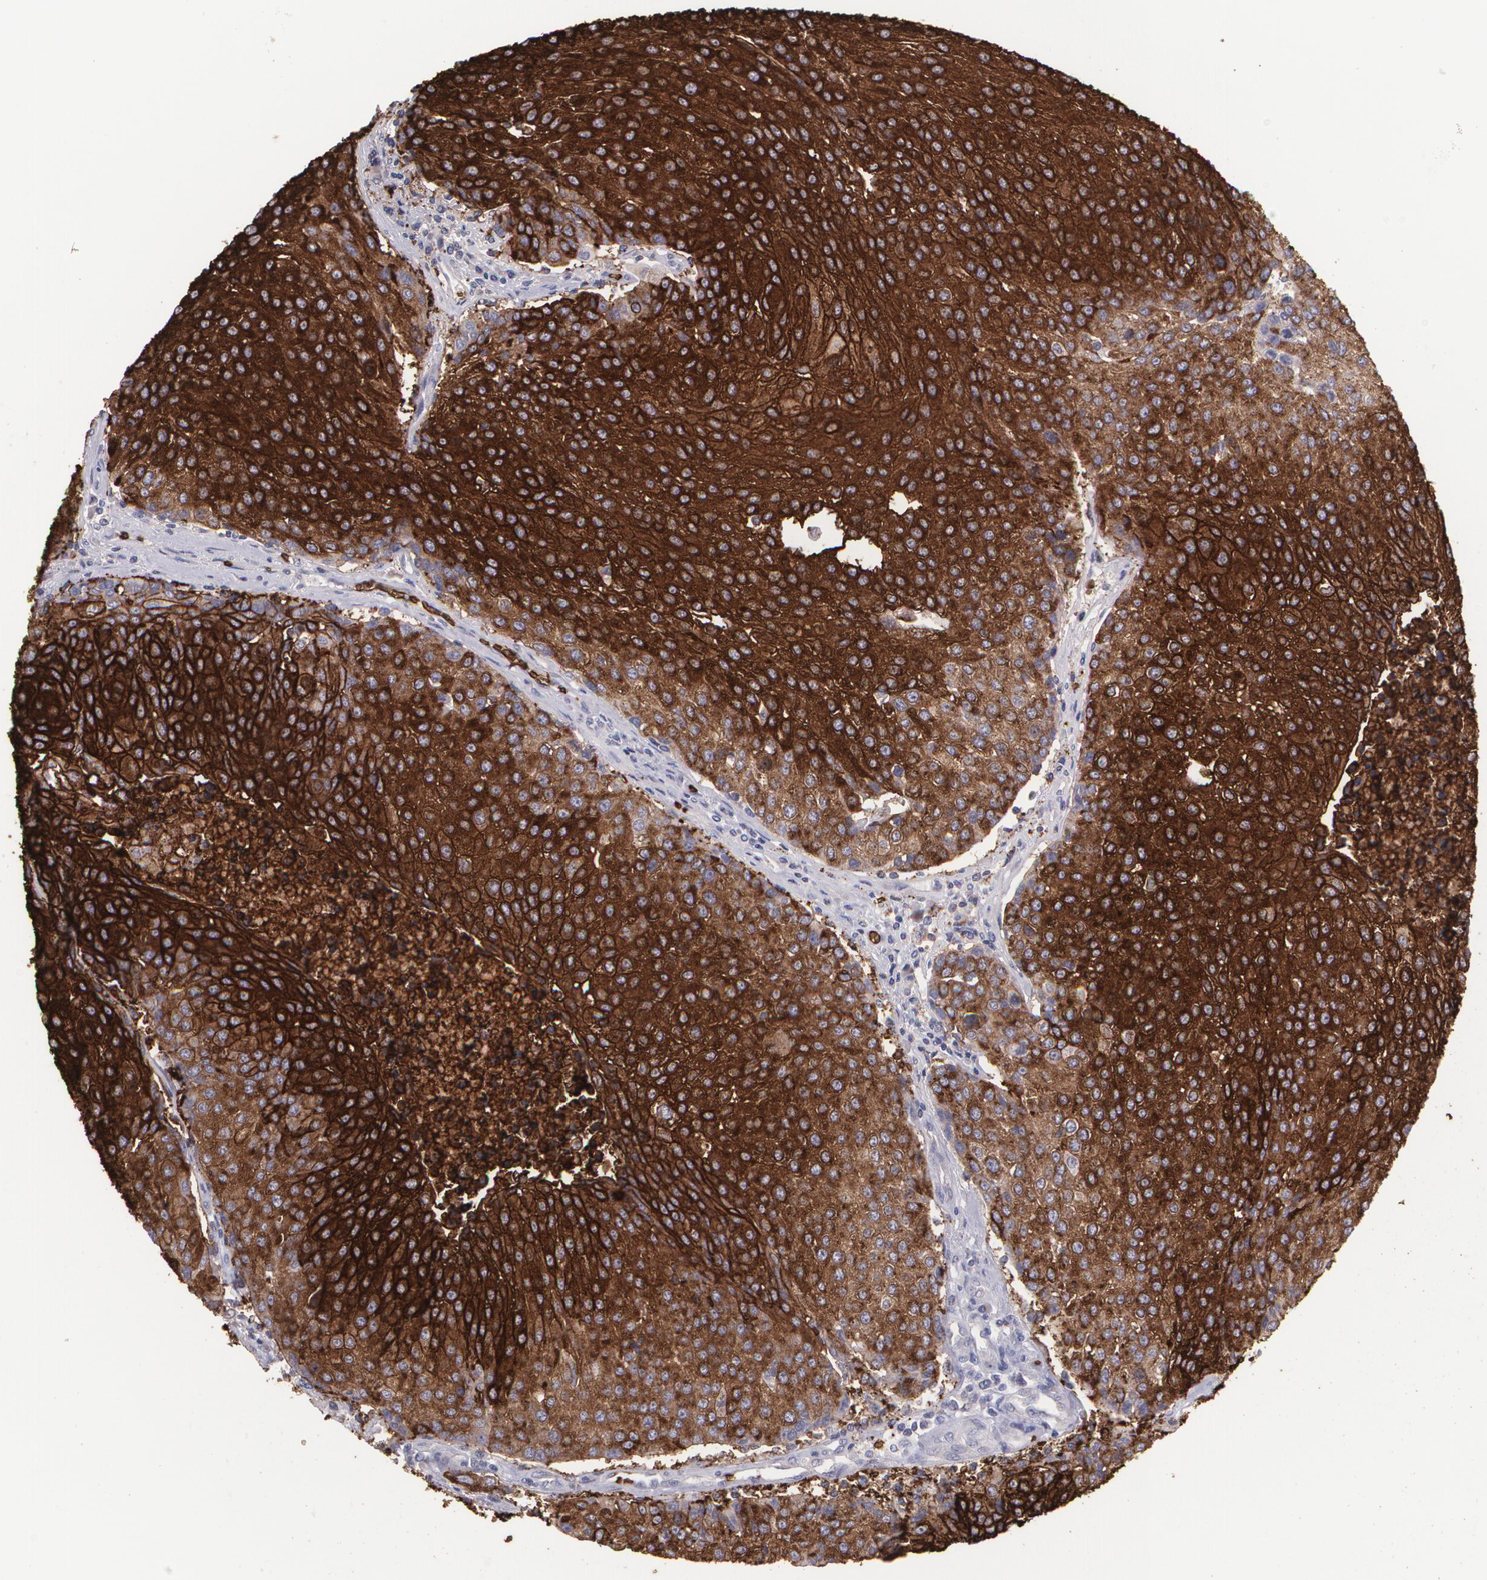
{"staining": {"intensity": "strong", "quantity": ">75%", "location": "cytoplasmic/membranous"}, "tissue": "urothelial cancer", "cell_type": "Tumor cells", "image_type": "cancer", "snomed": [{"axis": "morphology", "description": "Urothelial carcinoma, High grade"}, {"axis": "topography", "description": "Urinary bladder"}], "caption": "Immunohistochemical staining of human urothelial carcinoma (high-grade) shows high levels of strong cytoplasmic/membranous expression in about >75% of tumor cells.", "gene": "SLC2A1", "patient": {"sex": "female", "age": 85}}